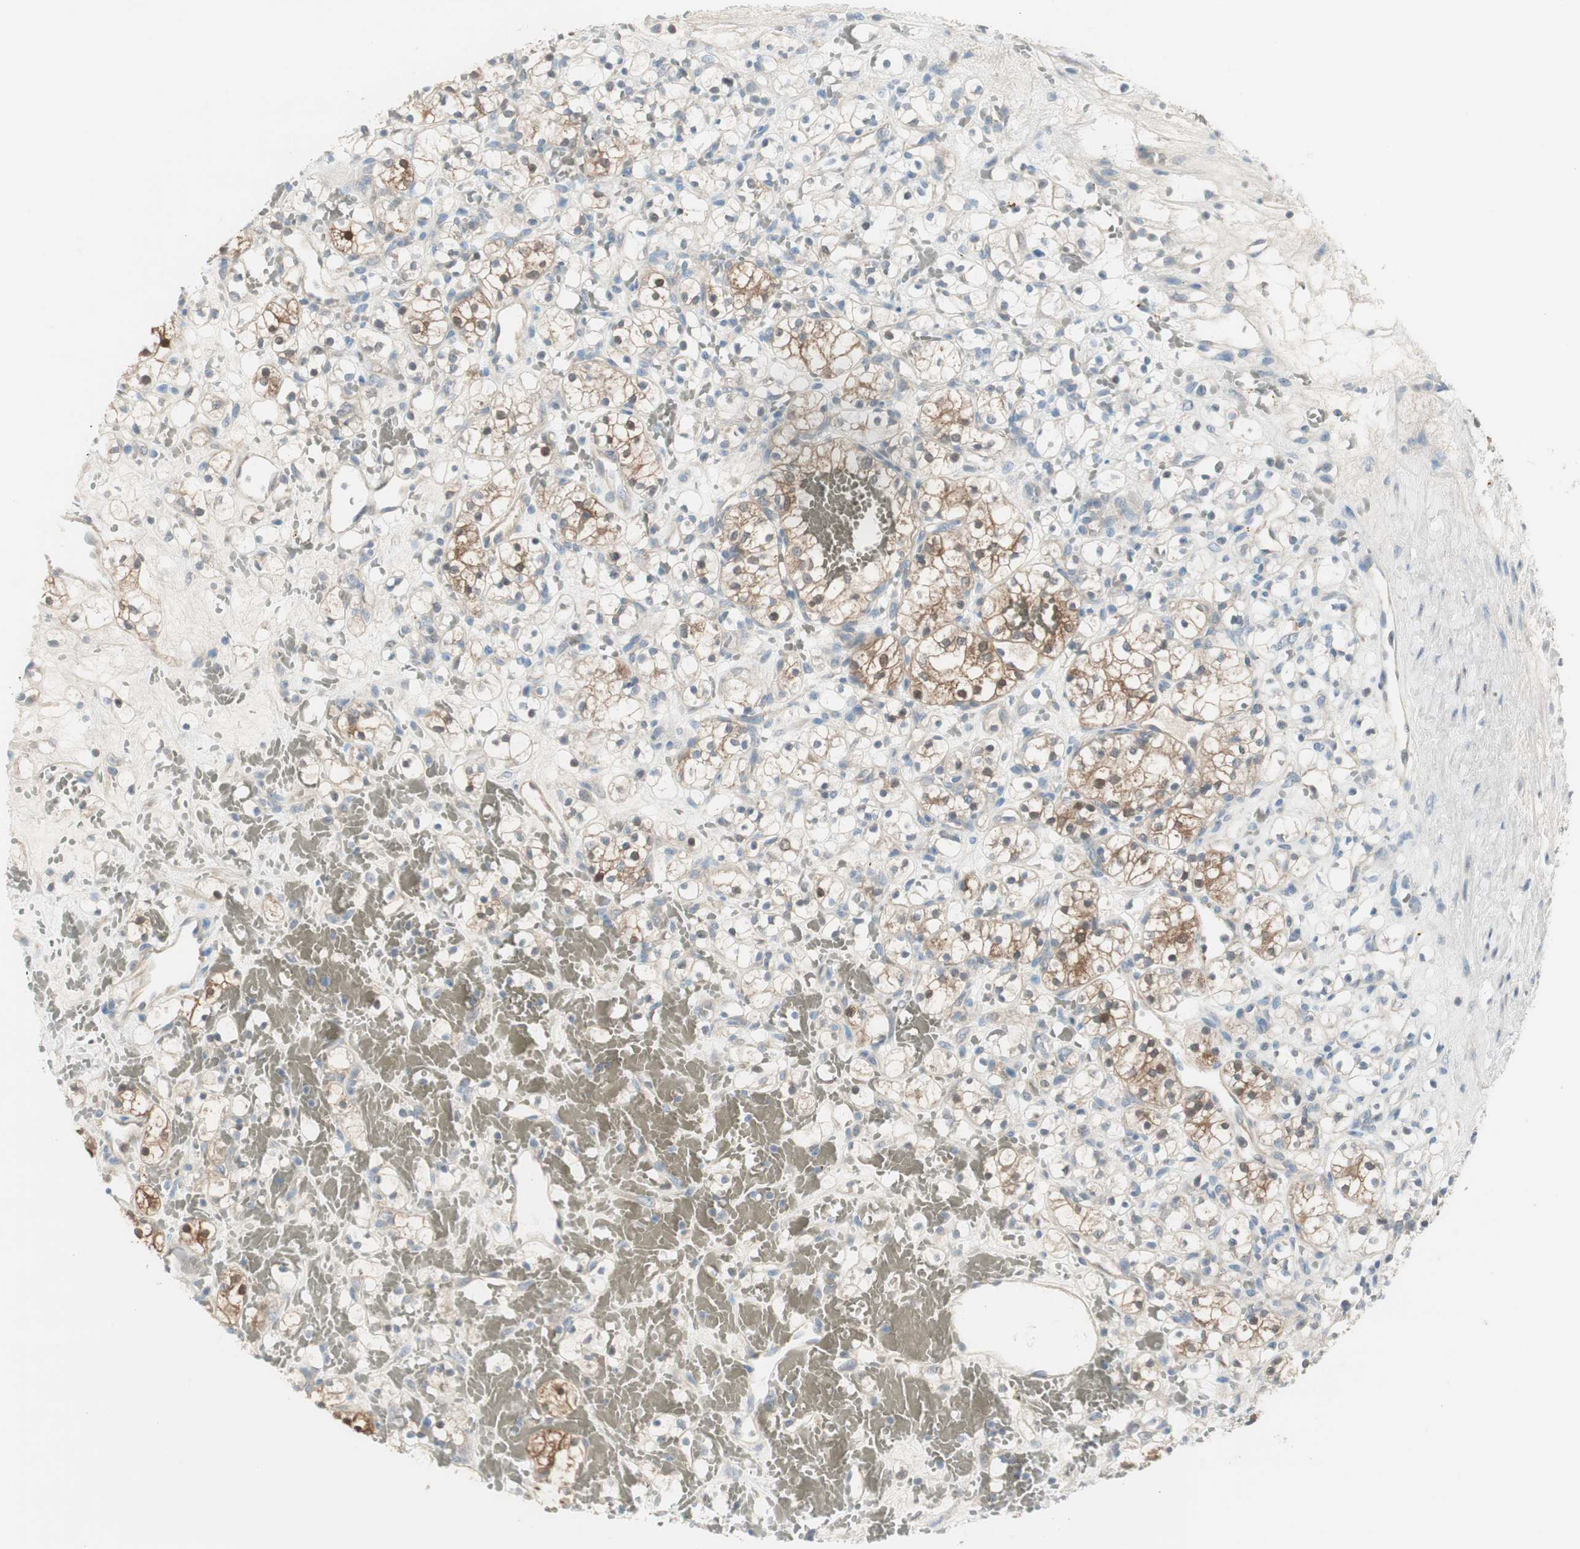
{"staining": {"intensity": "moderate", "quantity": "25%-75%", "location": "cytoplasmic/membranous,nuclear"}, "tissue": "renal cancer", "cell_type": "Tumor cells", "image_type": "cancer", "snomed": [{"axis": "morphology", "description": "Adenocarcinoma, NOS"}, {"axis": "topography", "description": "Kidney"}], "caption": "DAB immunohistochemical staining of renal adenocarcinoma demonstrates moderate cytoplasmic/membranous and nuclear protein positivity in about 25%-75% of tumor cells.", "gene": "EVA1A", "patient": {"sex": "female", "age": 60}}